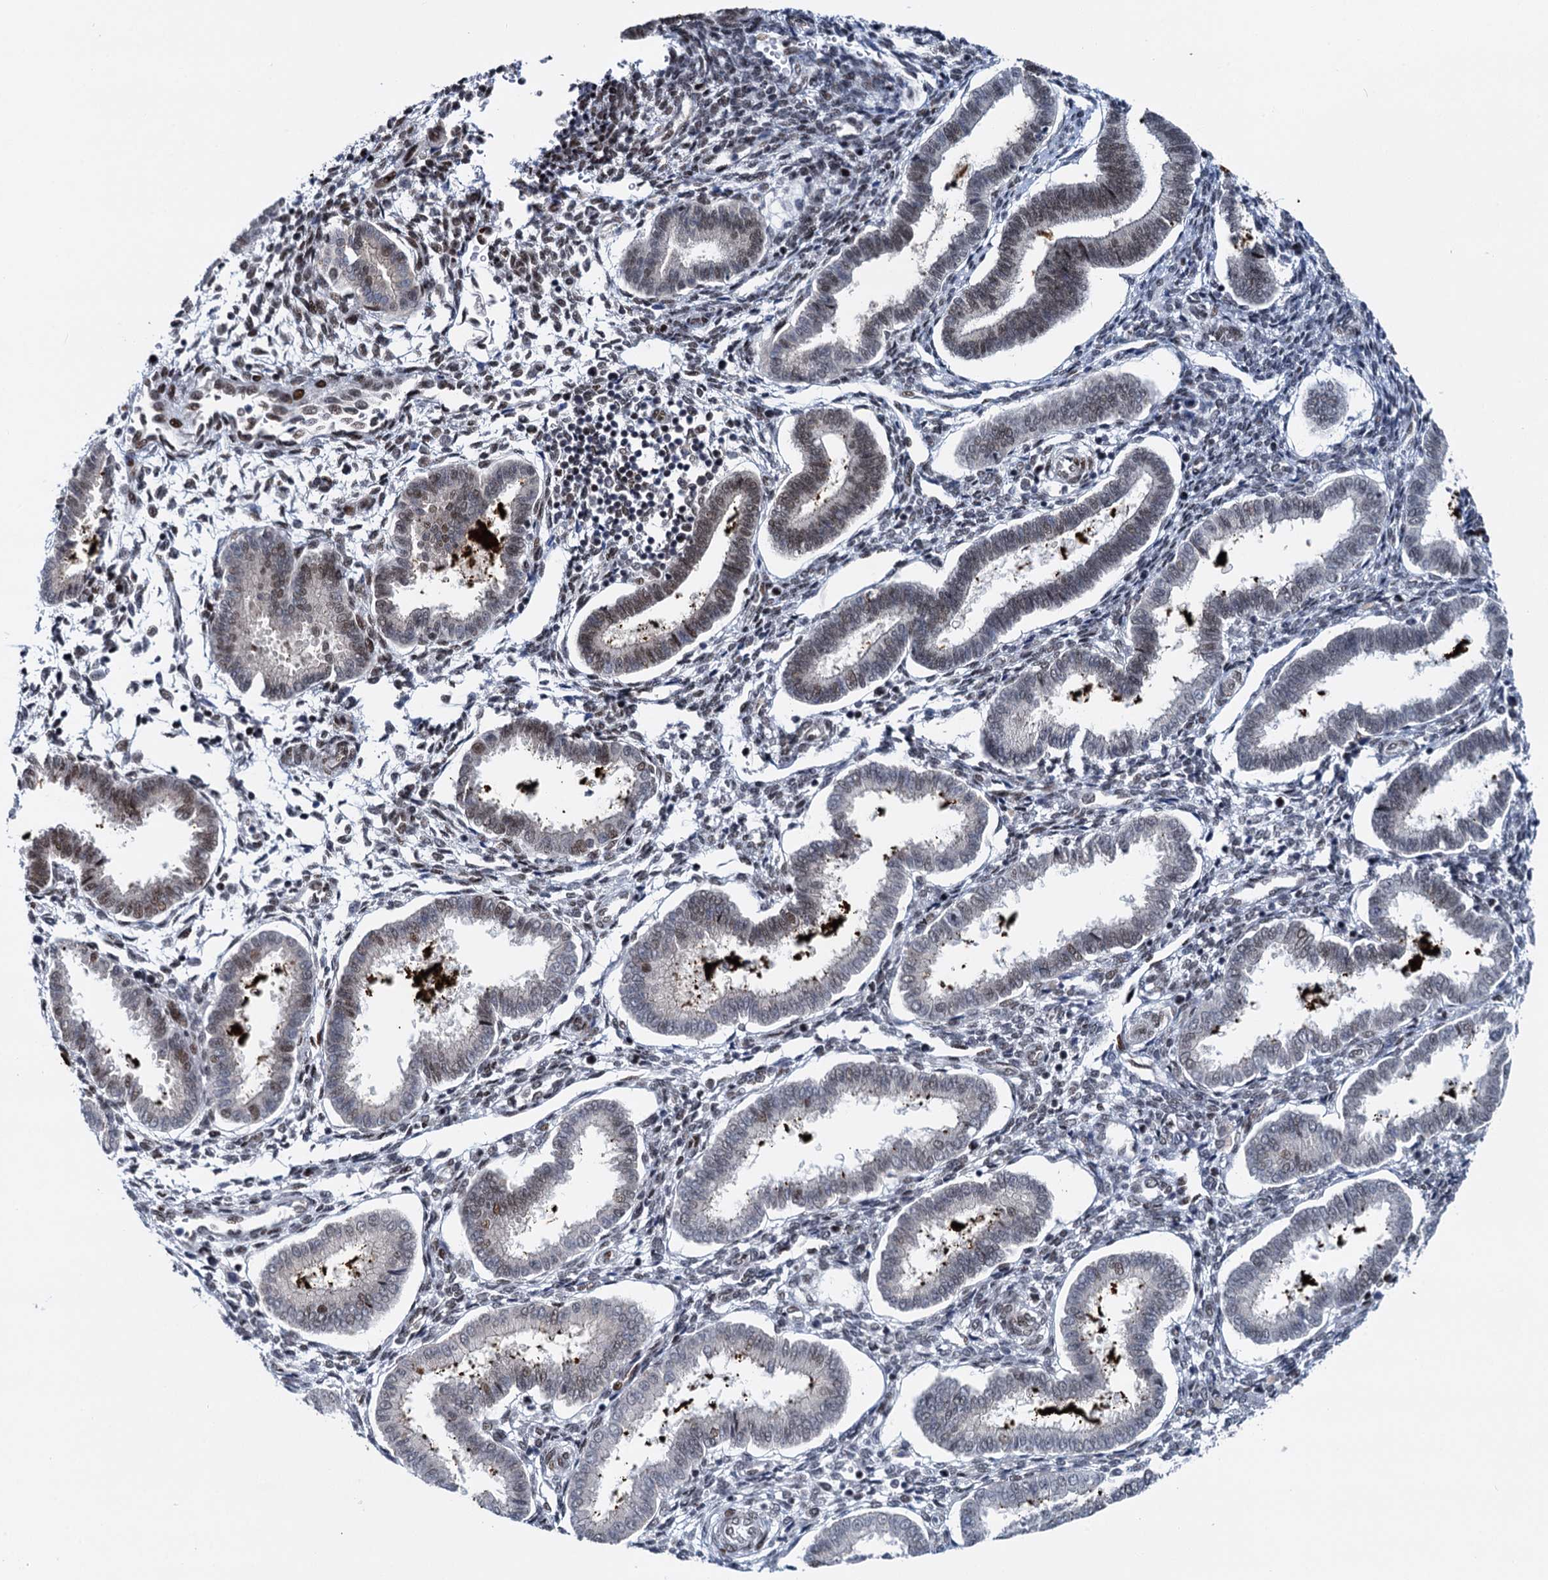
{"staining": {"intensity": "weak", "quantity": "<25%", "location": "nuclear"}, "tissue": "endometrium", "cell_type": "Cells in endometrial stroma", "image_type": "normal", "snomed": [{"axis": "morphology", "description": "Normal tissue, NOS"}, {"axis": "topography", "description": "Endometrium"}], "caption": "IHC of normal human endometrium reveals no expression in cells in endometrial stroma.", "gene": "RUFY2", "patient": {"sex": "female", "age": 24}}